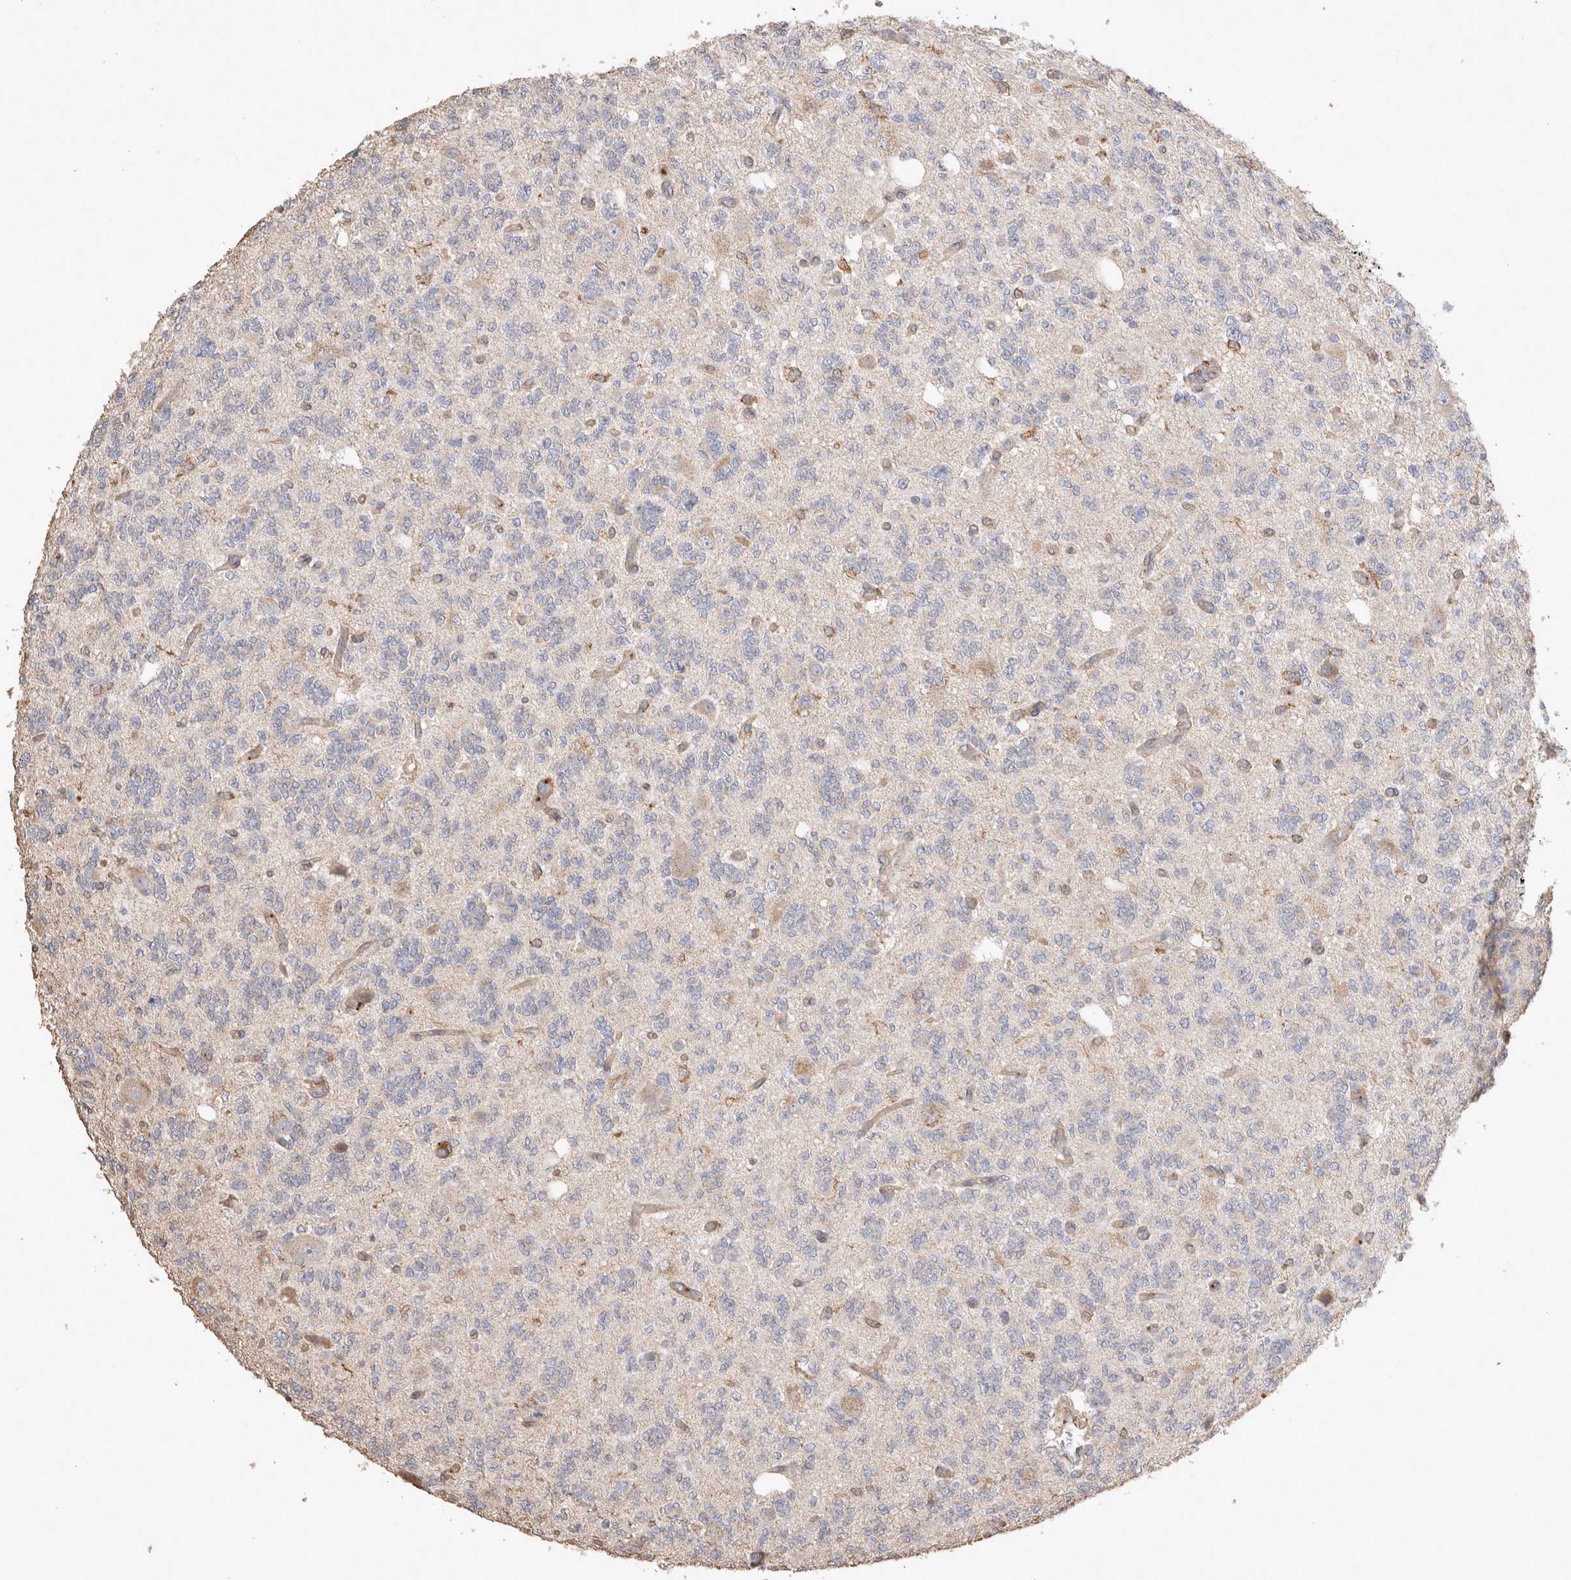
{"staining": {"intensity": "negative", "quantity": "none", "location": "none"}, "tissue": "glioma", "cell_type": "Tumor cells", "image_type": "cancer", "snomed": [{"axis": "morphology", "description": "Glioma, malignant, Low grade"}, {"axis": "topography", "description": "Brain"}], "caption": "This is an immunohistochemistry photomicrograph of glioma. There is no positivity in tumor cells.", "gene": "SNX31", "patient": {"sex": "male", "age": 38}}